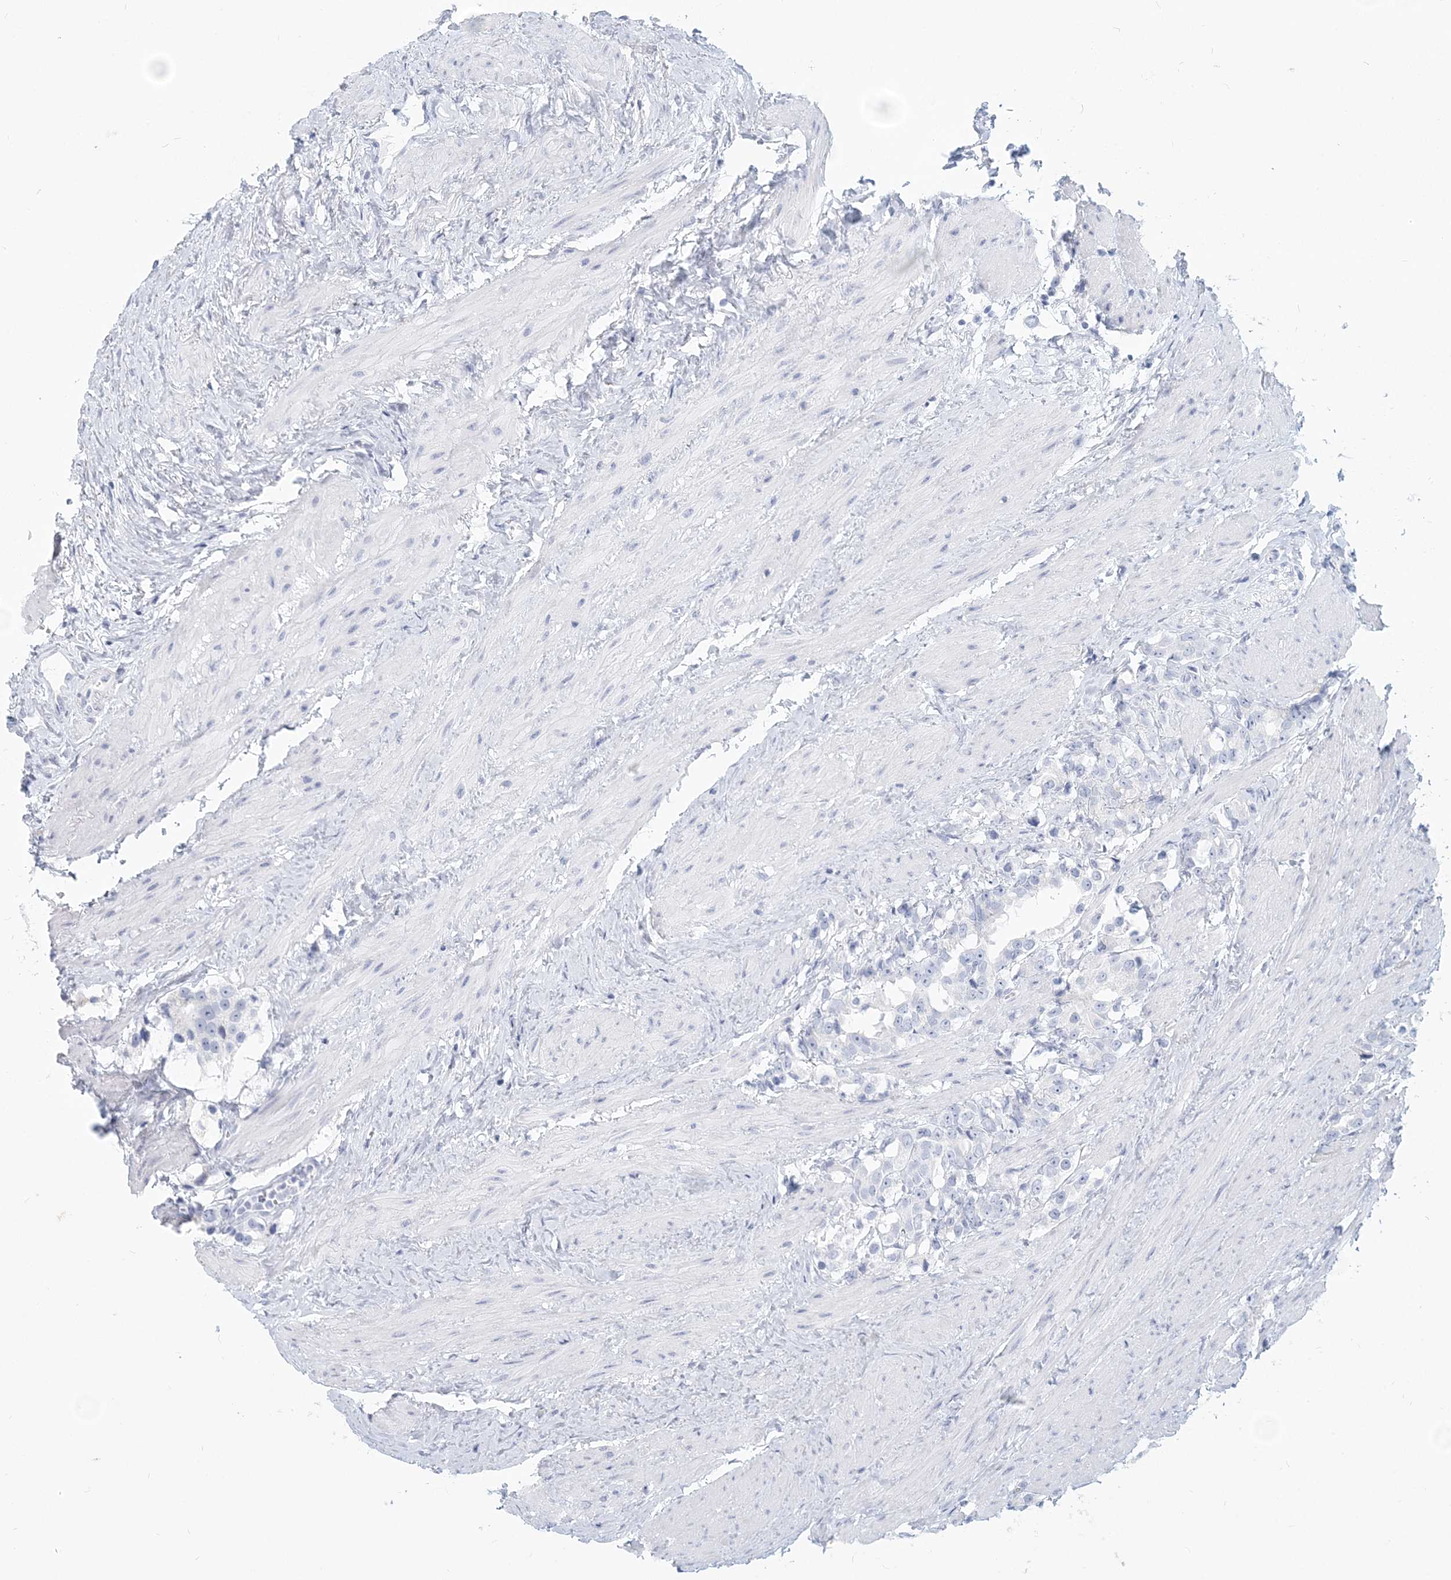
{"staining": {"intensity": "negative", "quantity": "none", "location": "none"}, "tissue": "prostate cancer", "cell_type": "Tumor cells", "image_type": "cancer", "snomed": [{"axis": "morphology", "description": "Adenocarcinoma, NOS"}, {"axis": "topography", "description": "Prostate"}], "caption": "High magnification brightfield microscopy of adenocarcinoma (prostate) stained with DAB (brown) and counterstained with hematoxylin (blue): tumor cells show no significant staining. (DAB (3,3'-diaminobenzidine) IHC, high magnification).", "gene": "CSN1S1", "patient": {"sex": "male", "age": 79}}